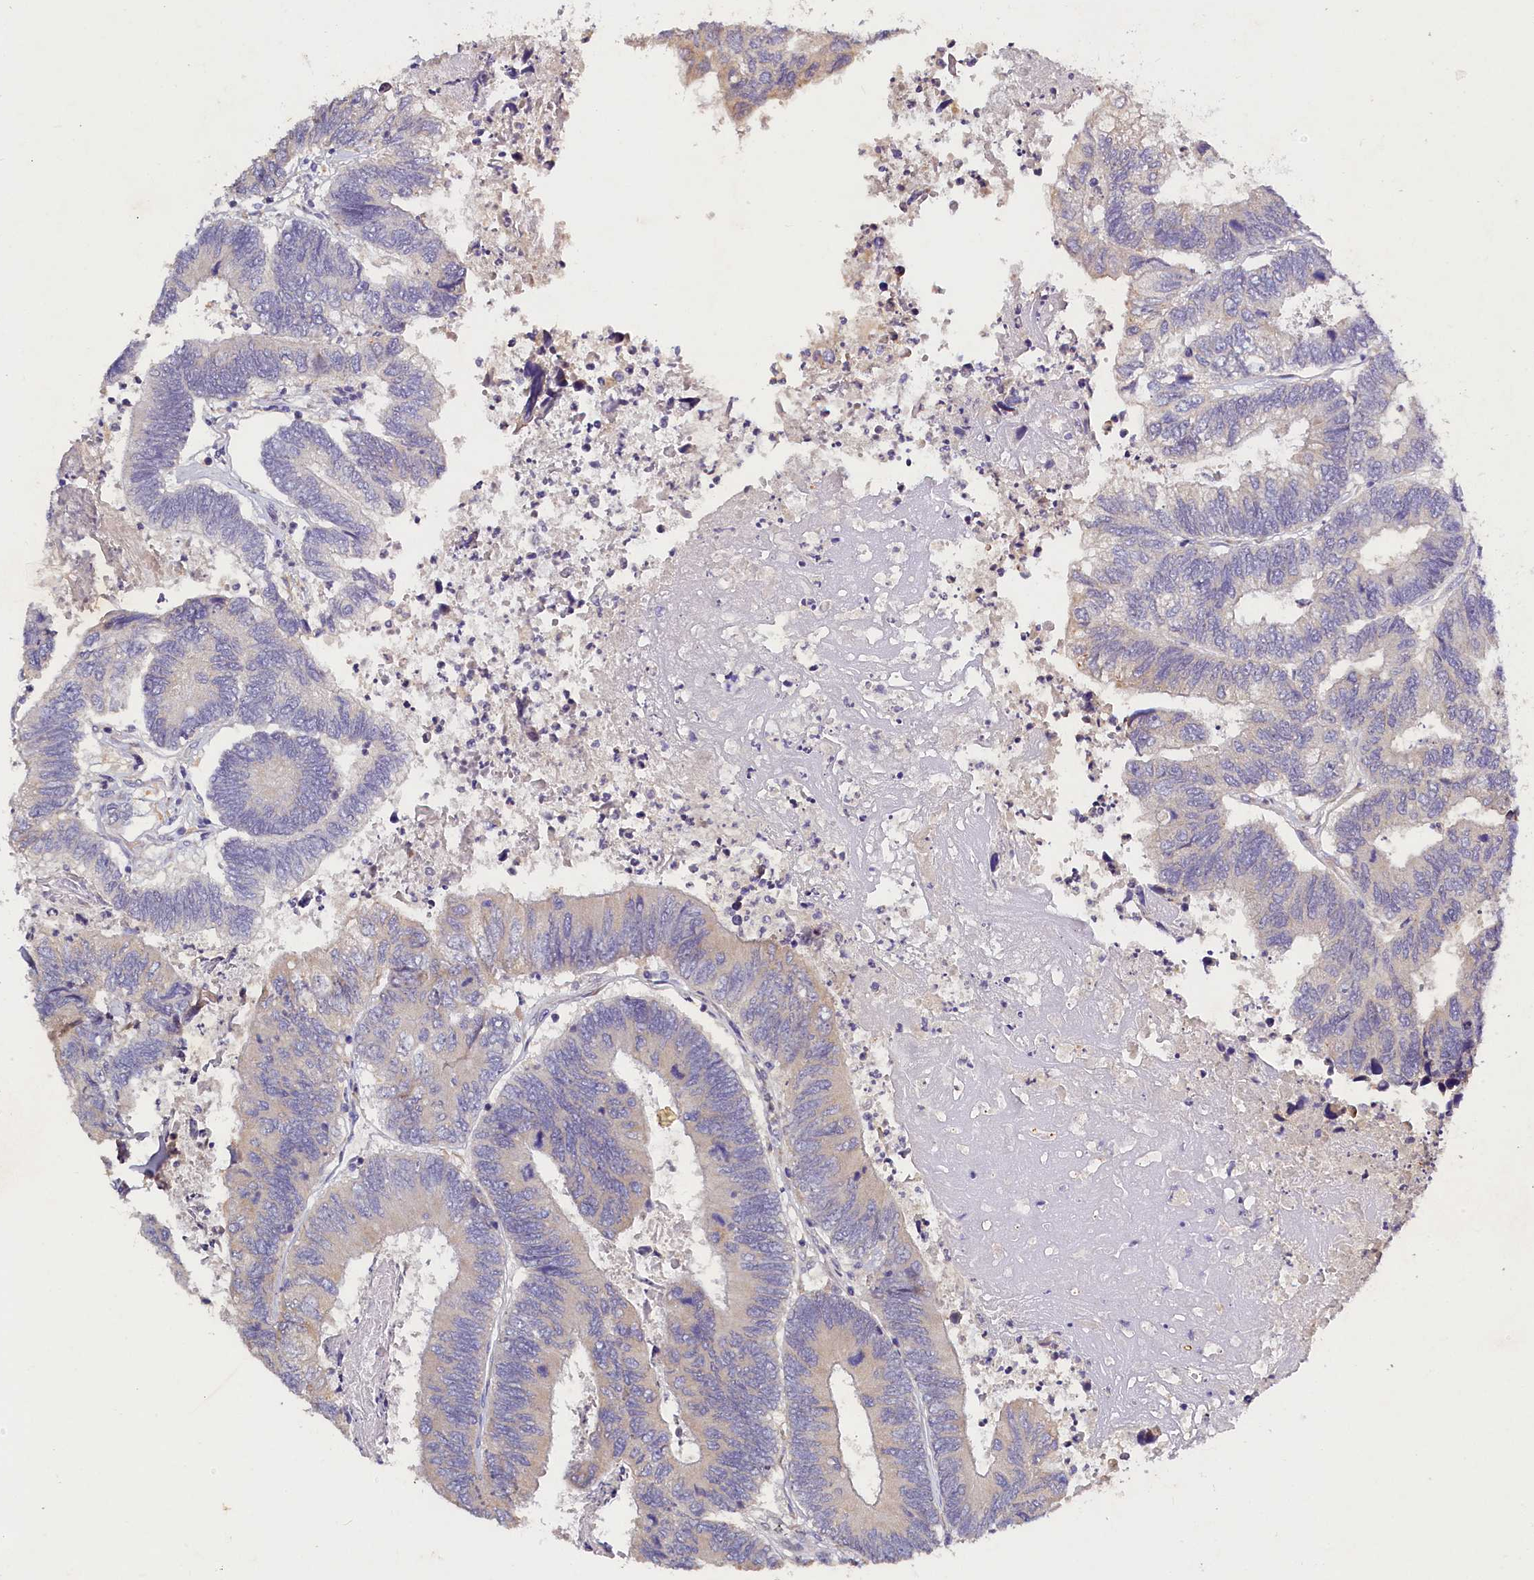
{"staining": {"intensity": "negative", "quantity": "none", "location": "none"}, "tissue": "colorectal cancer", "cell_type": "Tumor cells", "image_type": "cancer", "snomed": [{"axis": "morphology", "description": "Adenocarcinoma, NOS"}, {"axis": "topography", "description": "Colon"}], "caption": "This photomicrograph is of colorectal cancer stained with immunohistochemistry (IHC) to label a protein in brown with the nuclei are counter-stained blue. There is no expression in tumor cells.", "gene": "ST7L", "patient": {"sex": "female", "age": 67}}